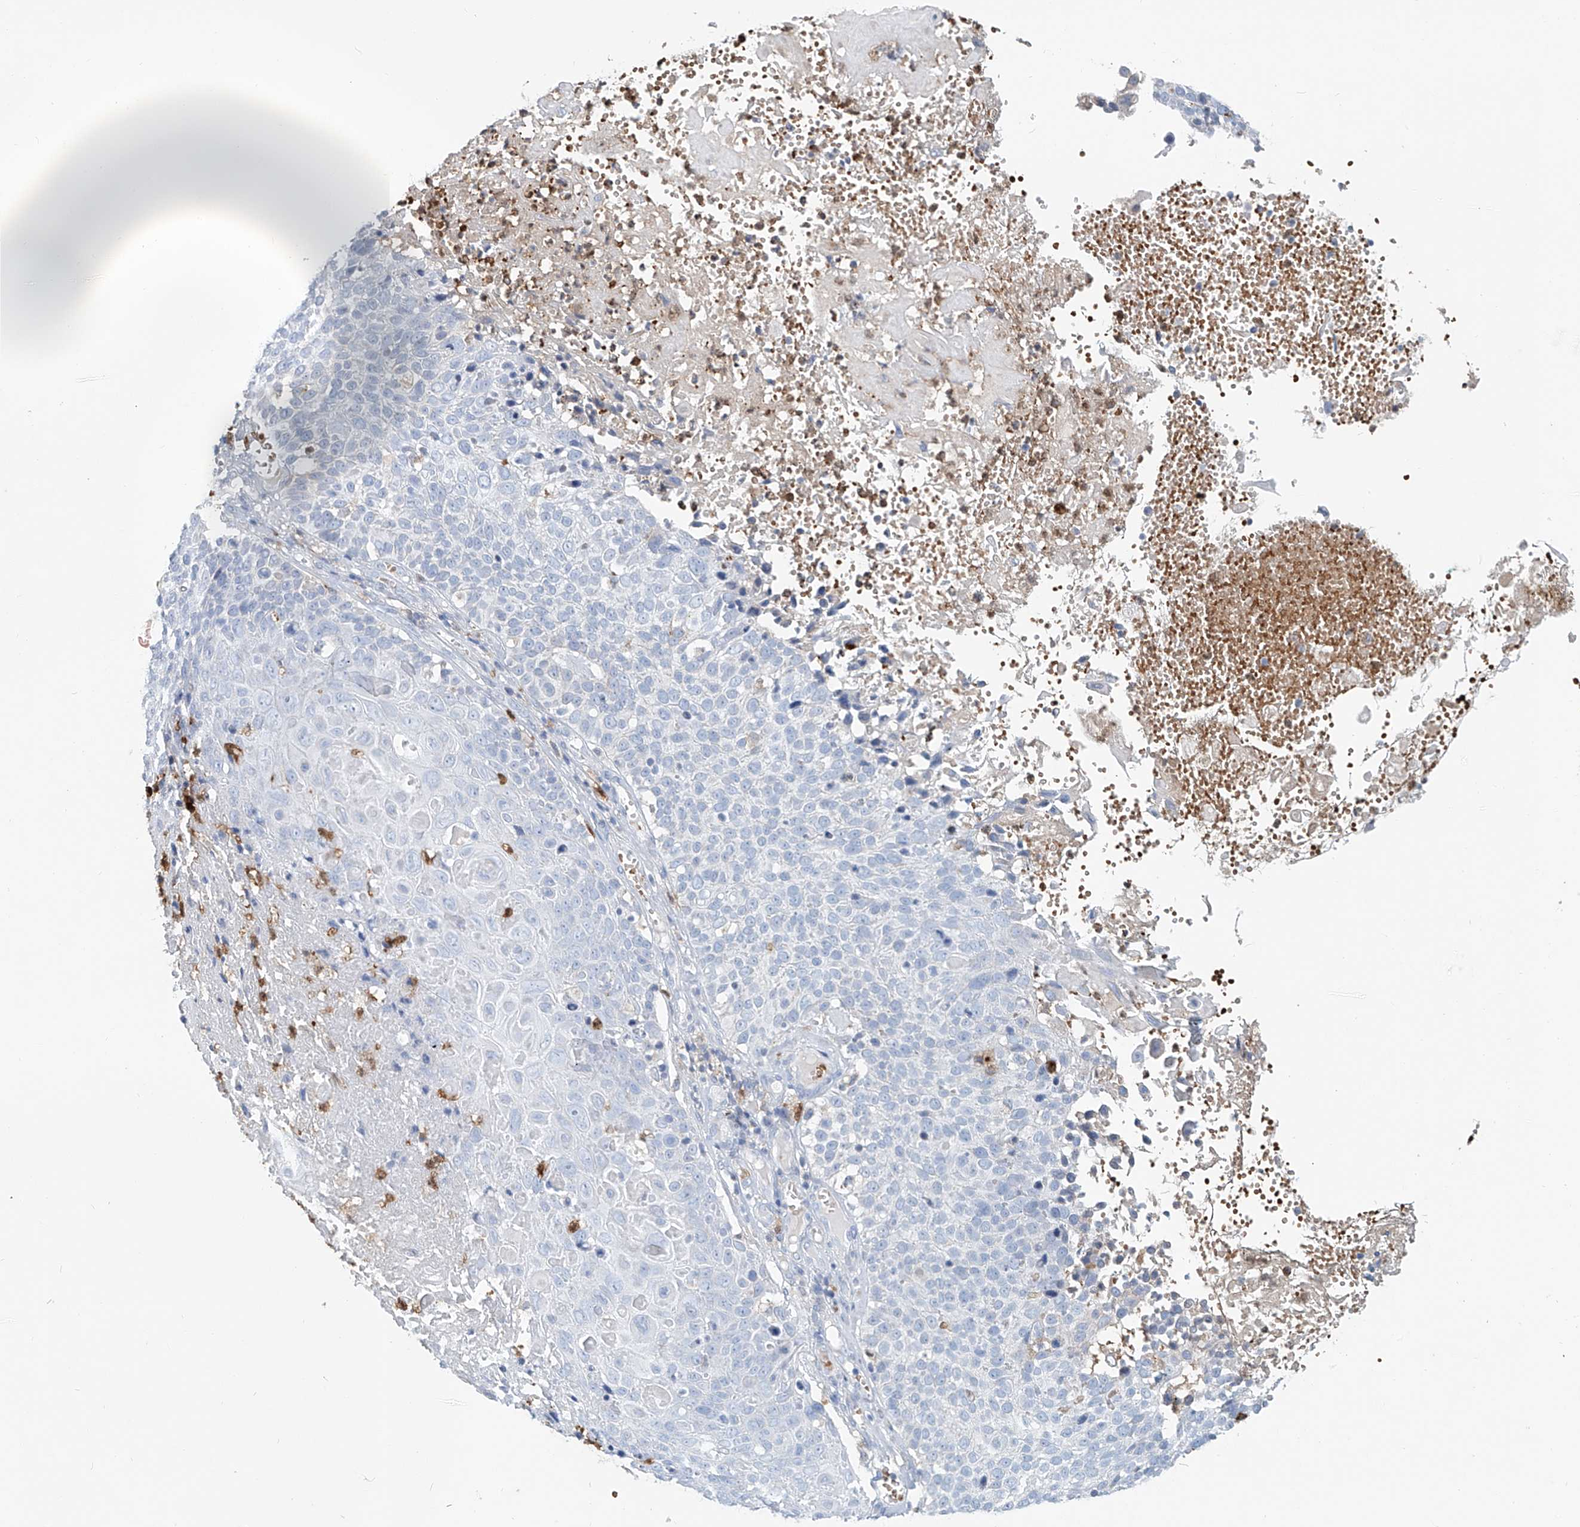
{"staining": {"intensity": "negative", "quantity": "none", "location": "none"}, "tissue": "cervical cancer", "cell_type": "Tumor cells", "image_type": "cancer", "snomed": [{"axis": "morphology", "description": "Squamous cell carcinoma, NOS"}, {"axis": "topography", "description": "Cervix"}], "caption": "An immunohistochemistry micrograph of cervical cancer (squamous cell carcinoma) is shown. There is no staining in tumor cells of cervical cancer (squamous cell carcinoma).", "gene": "PTPRA", "patient": {"sex": "female", "age": 74}}